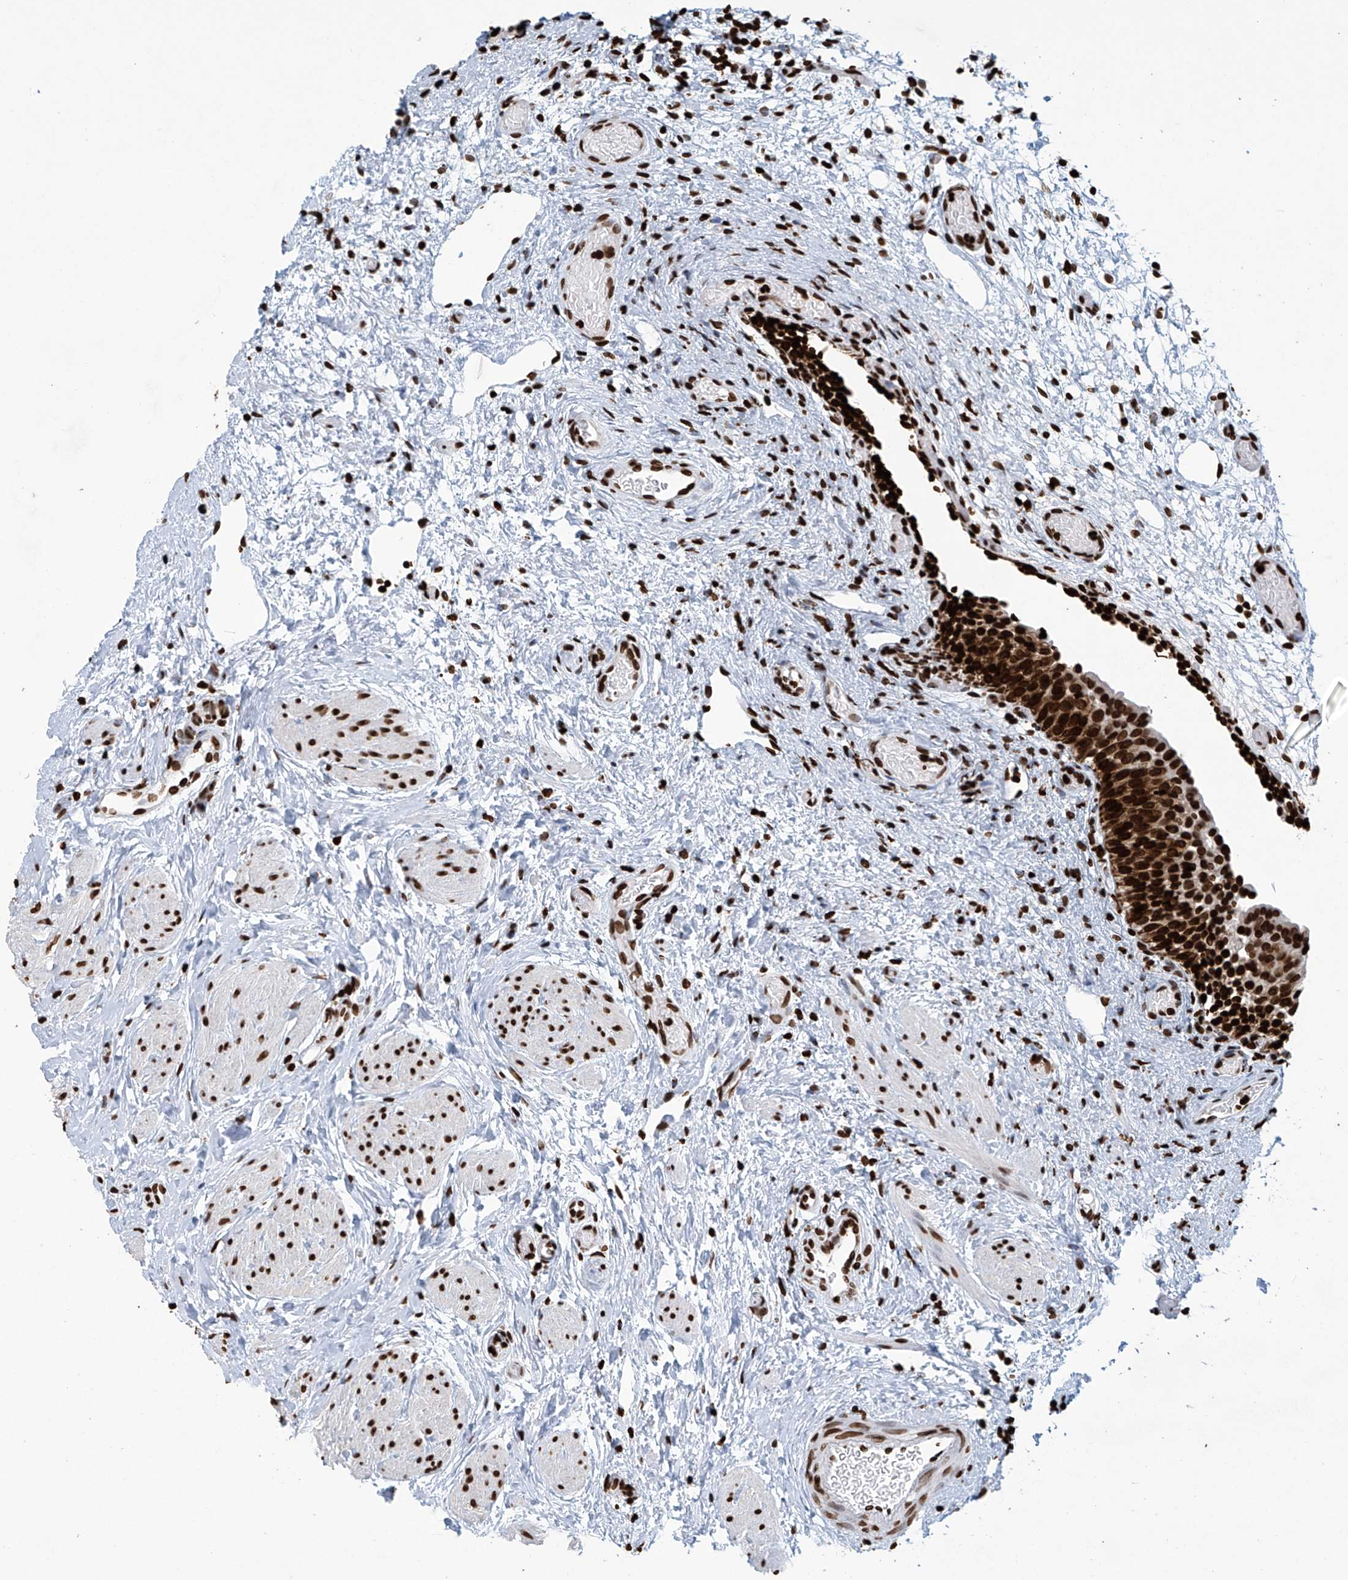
{"staining": {"intensity": "strong", "quantity": ">75%", "location": "nuclear"}, "tissue": "urinary bladder", "cell_type": "Urothelial cells", "image_type": "normal", "snomed": [{"axis": "morphology", "description": "Normal tissue, NOS"}, {"axis": "topography", "description": "Urinary bladder"}], "caption": "A photomicrograph of urinary bladder stained for a protein demonstrates strong nuclear brown staining in urothelial cells.", "gene": "H4C16", "patient": {"sex": "male", "age": 1}}